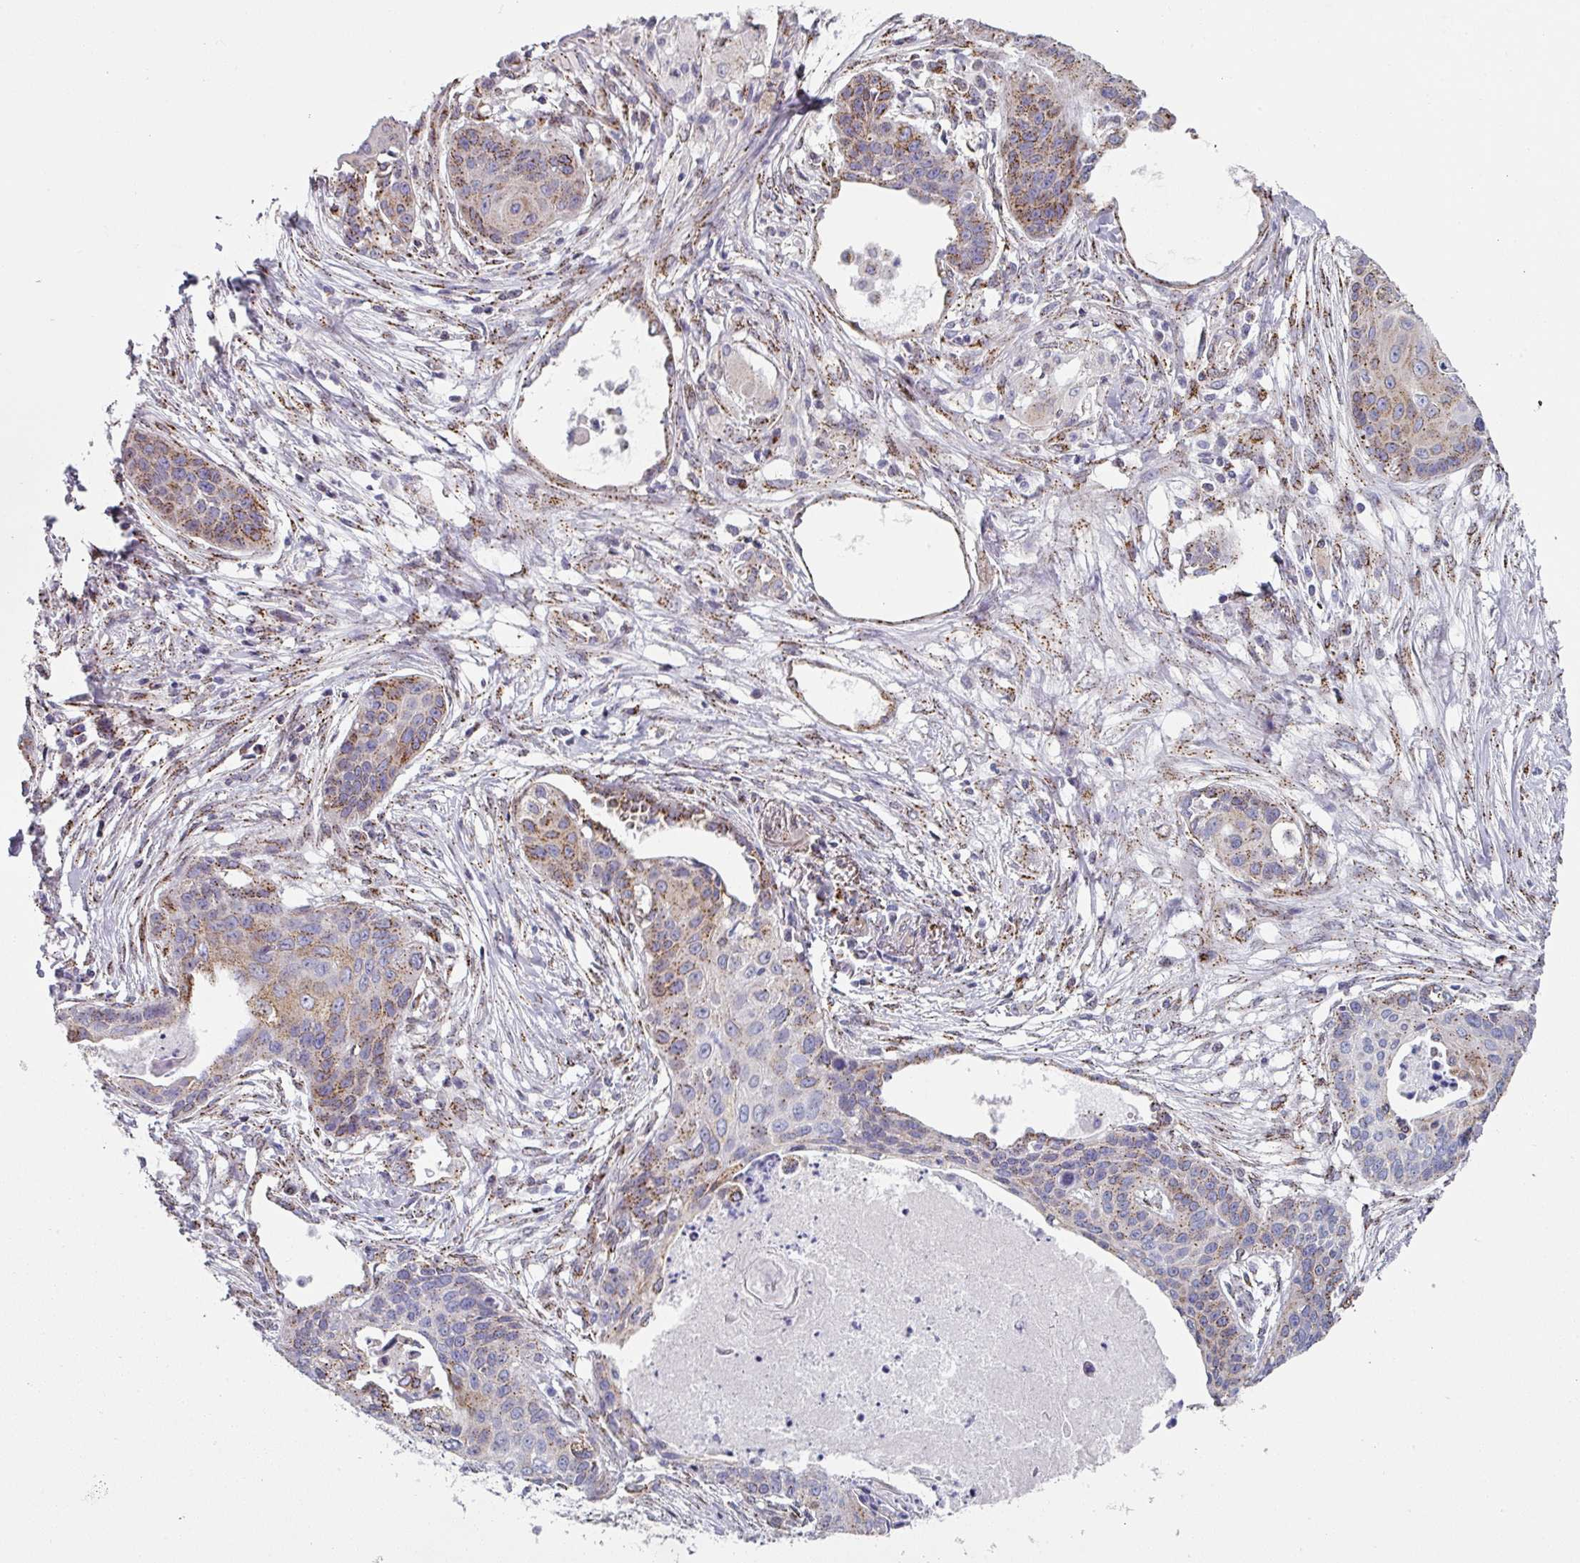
{"staining": {"intensity": "moderate", "quantity": "25%-75%", "location": "cytoplasmic/membranous"}, "tissue": "lung cancer", "cell_type": "Tumor cells", "image_type": "cancer", "snomed": [{"axis": "morphology", "description": "Squamous cell carcinoma, NOS"}, {"axis": "topography", "description": "Lung"}], "caption": "Lung squamous cell carcinoma was stained to show a protein in brown. There is medium levels of moderate cytoplasmic/membranous expression in about 25%-75% of tumor cells.", "gene": "CCDC85B", "patient": {"sex": "male", "age": 71}}